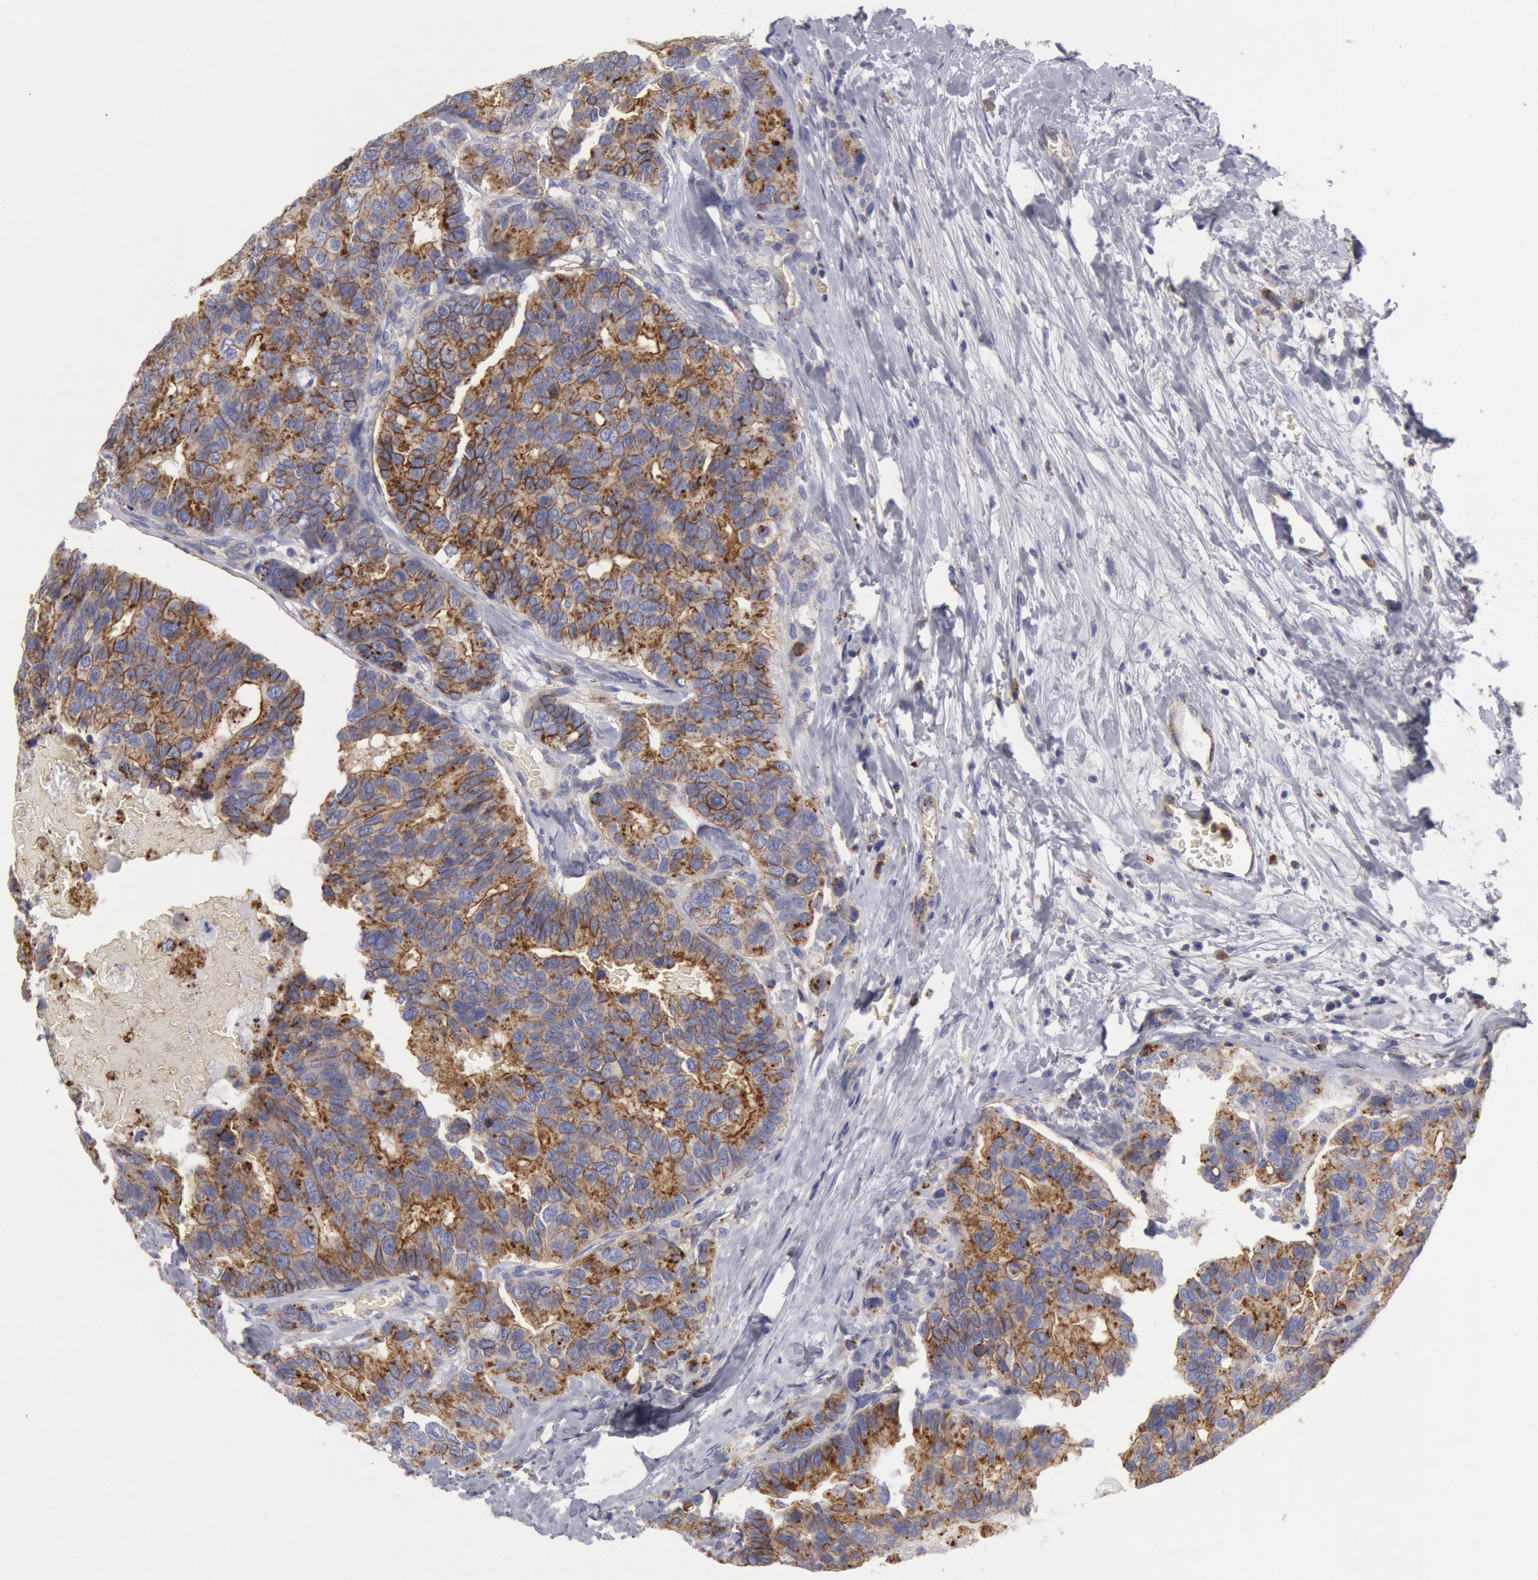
{"staining": {"intensity": "weak", "quantity": "25%-75%", "location": "cytoplasmic/membranous"}, "tissue": "breast cancer", "cell_type": "Tumor cells", "image_type": "cancer", "snomed": [{"axis": "morphology", "description": "Duct carcinoma"}, {"axis": "topography", "description": "Breast"}], "caption": "Immunohistochemistry staining of breast cancer, which exhibits low levels of weak cytoplasmic/membranous positivity in approximately 25%-75% of tumor cells indicating weak cytoplasmic/membranous protein staining. The staining was performed using DAB (3,3'-diaminobenzidine) (brown) for protein detection and nuclei were counterstained in hematoxylin (blue).", "gene": "FLOT1", "patient": {"sex": "female", "age": 69}}